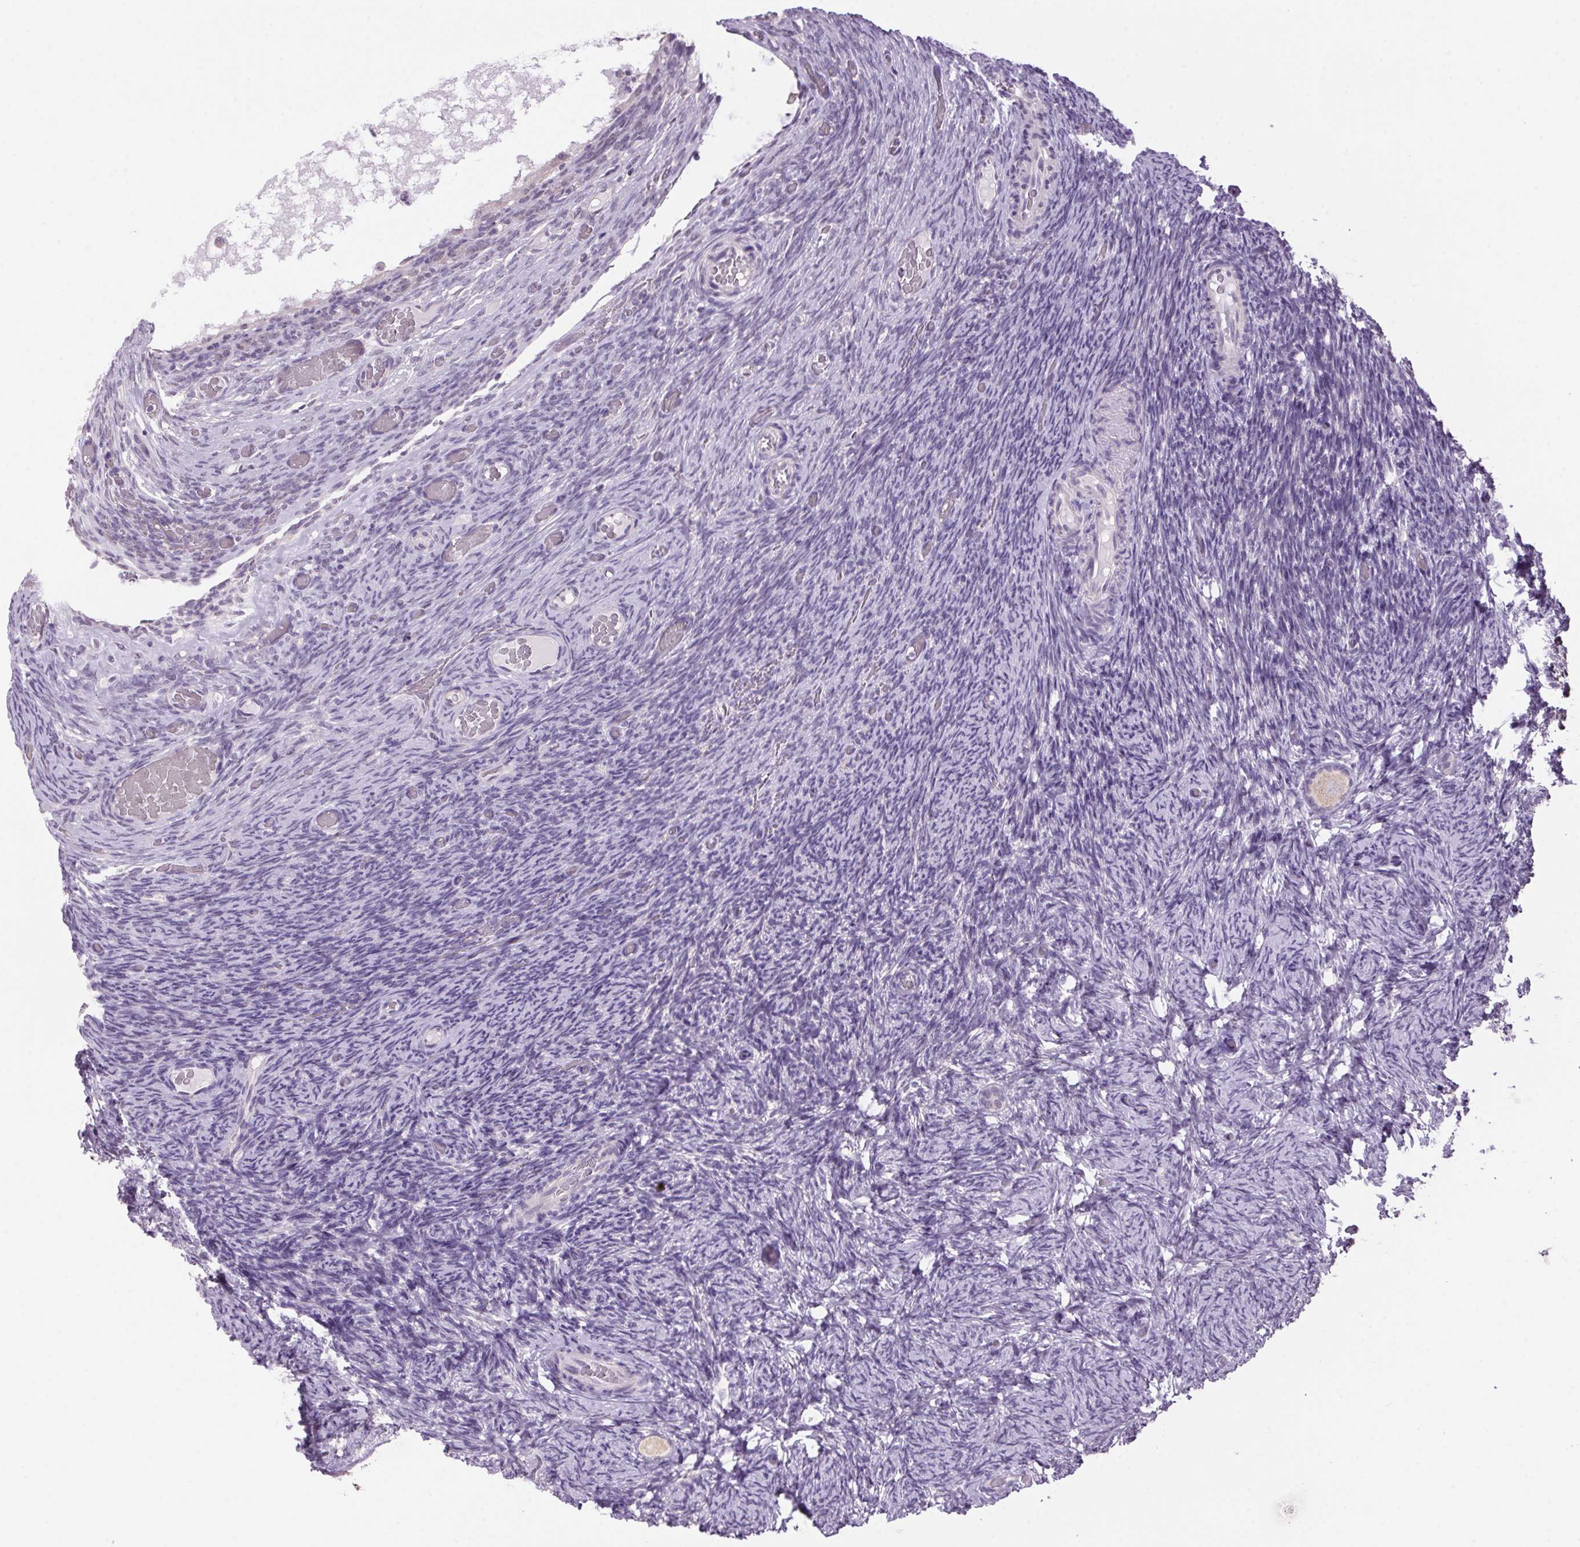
{"staining": {"intensity": "negative", "quantity": "none", "location": "none"}, "tissue": "ovary", "cell_type": "Follicle cells", "image_type": "normal", "snomed": [{"axis": "morphology", "description": "Normal tissue, NOS"}, {"axis": "topography", "description": "Ovary"}], "caption": "This is an immunohistochemistry (IHC) histopathology image of benign human ovary. There is no staining in follicle cells.", "gene": "VWA3B", "patient": {"sex": "female", "age": 34}}